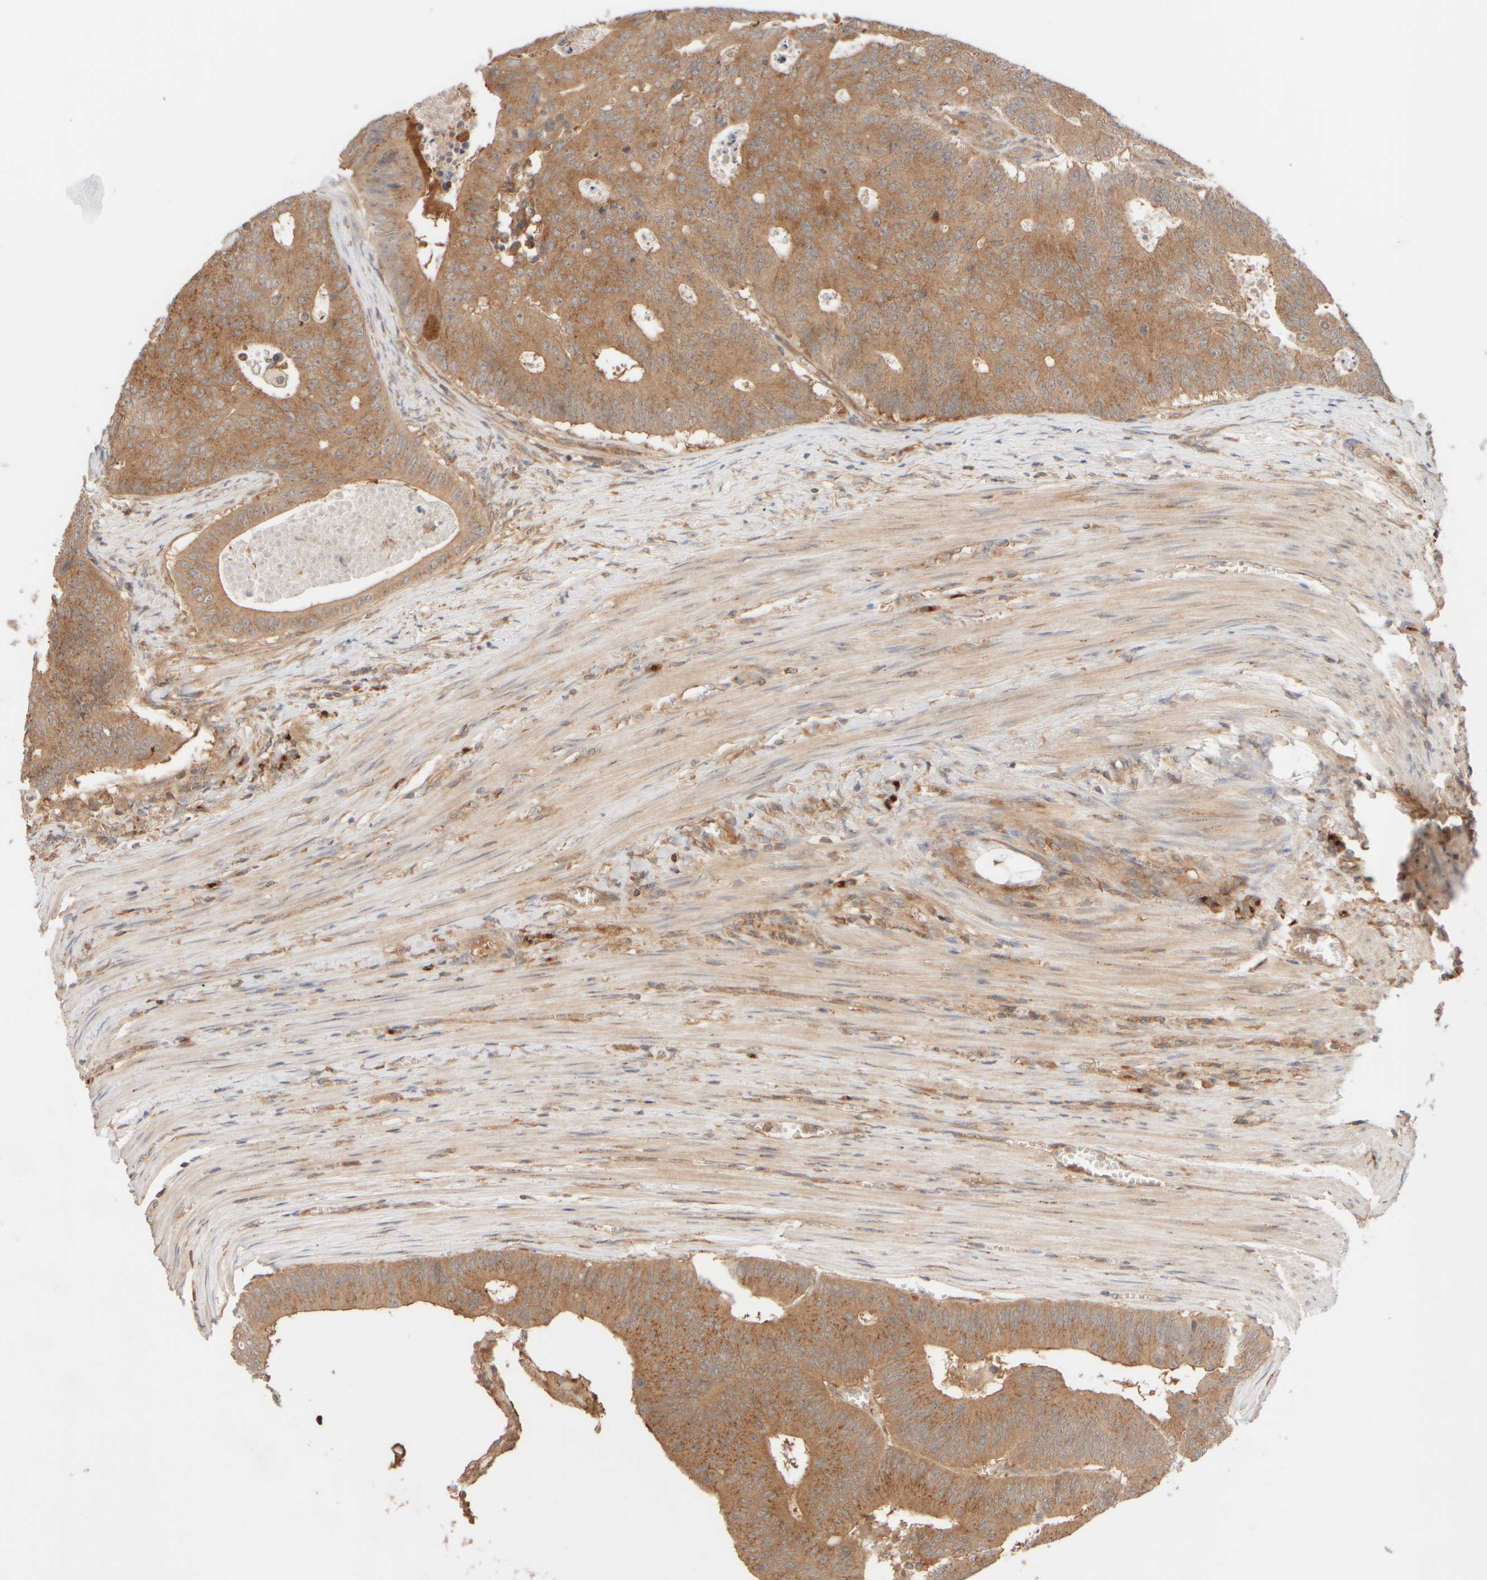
{"staining": {"intensity": "moderate", "quantity": ">75%", "location": "cytoplasmic/membranous"}, "tissue": "colorectal cancer", "cell_type": "Tumor cells", "image_type": "cancer", "snomed": [{"axis": "morphology", "description": "Adenocarcinoma, NOS"}, {"axis": "topography", "description": "Colon"}], "caption": "Adenocarcinoma (colorectal) was stained to show a protein in brown. There is medium levels of moderate cytoplasmic/membranous positivity in approximately >75% of tumor cells.", "gene": "RABEP1", "patient": {"sex": "male", "age": 87}}